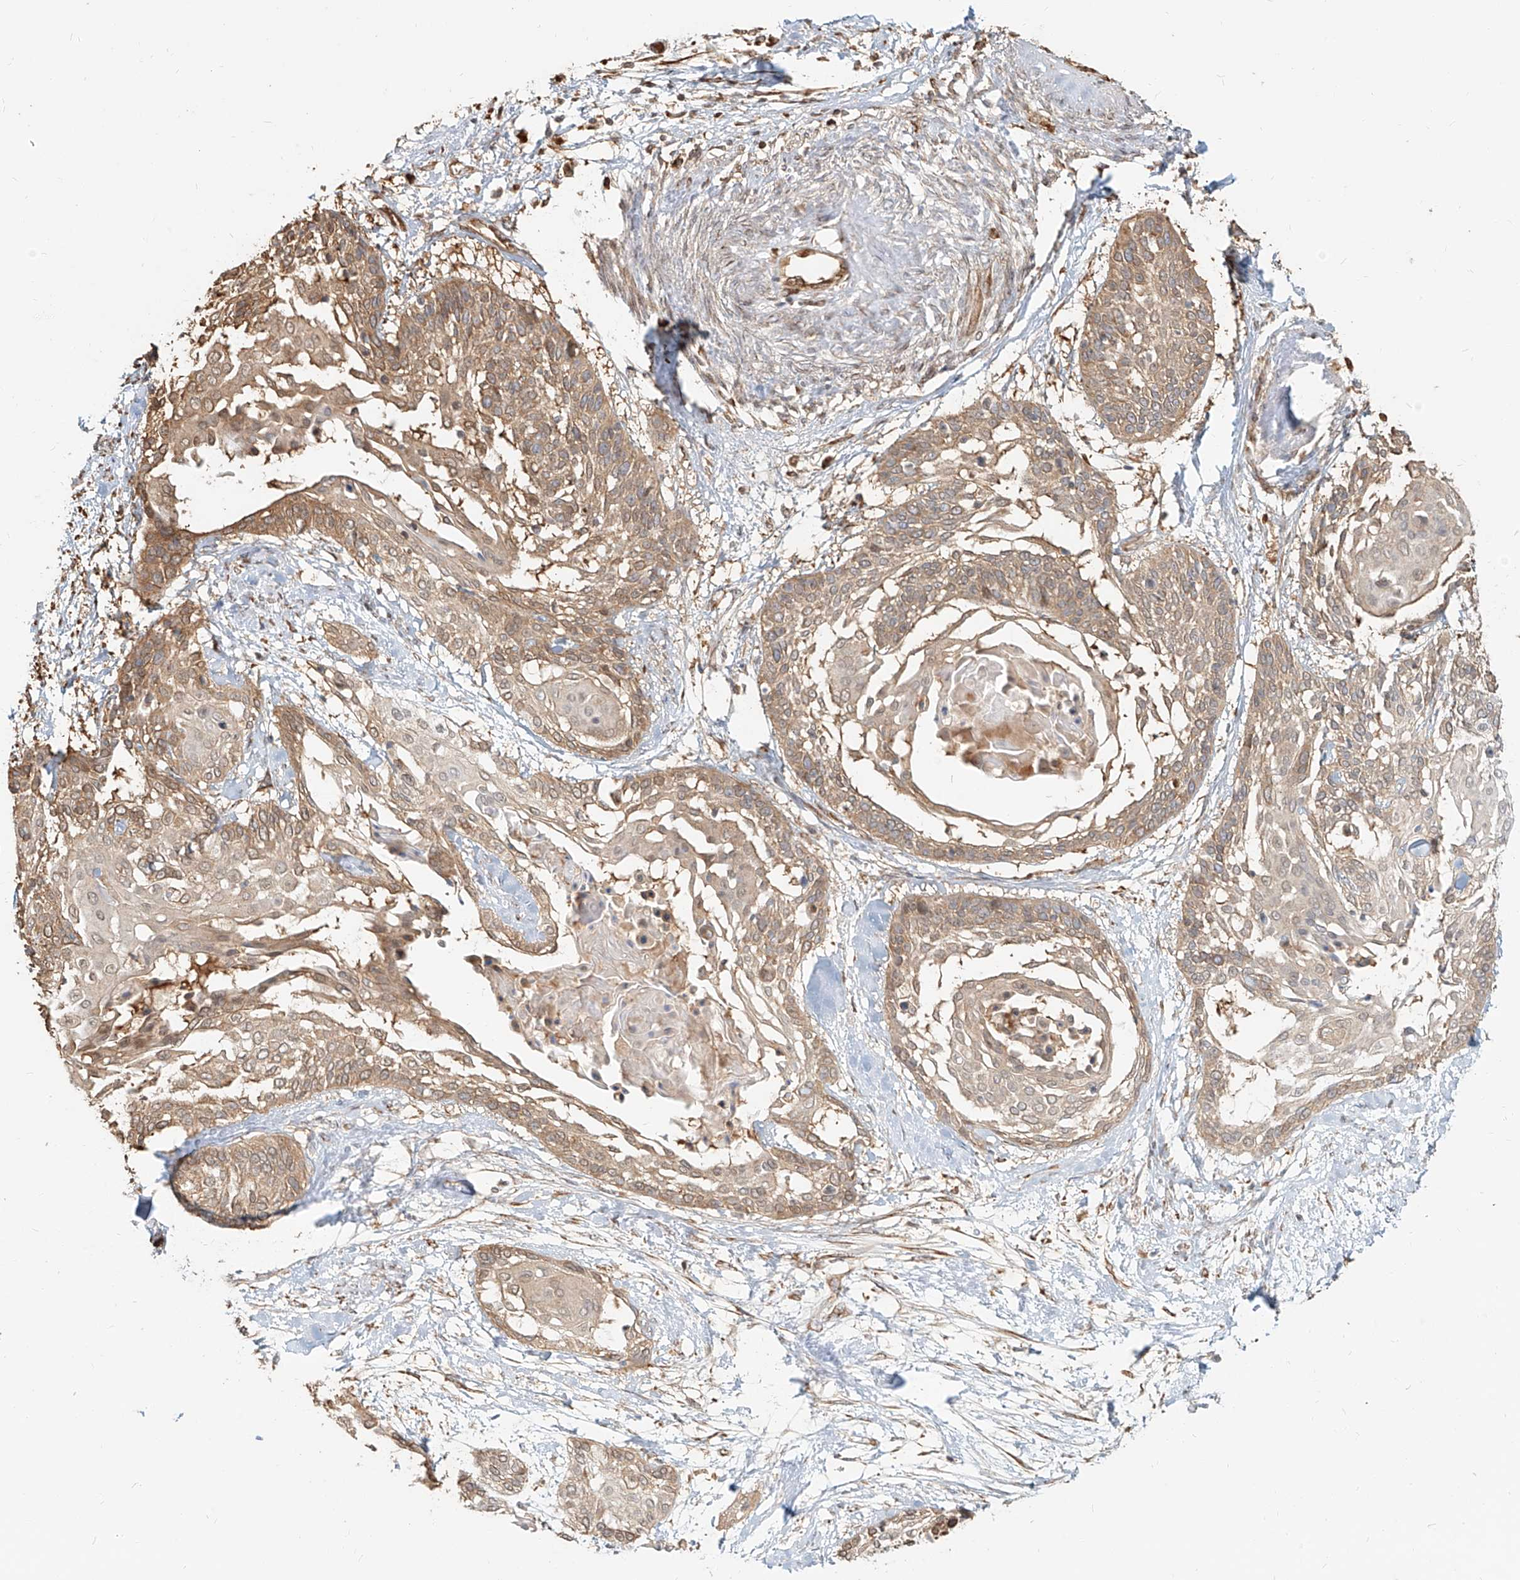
{"staining": {"intensity": "moderate", "quantity": ">75%", "location": "cytoplasmic/membranous"}, "tissue": "cervical cancer", "cell_type": "Tumor cells", "image_type": "cancer", "snomed": [{"axis": "morphology", "description": "Squamous cell carcinoma, NOS"}, {"axis": "topography", "description": "Cervix"}], "caption": "A high-resolution micrograph shows IHC staining of cervical cancer, which demonstrates moderate cytoplasmic/membranous staining in about >75% of tumor cells.", "gene": "UBE2K", "patient": {"sex": "female", "age": 57}}